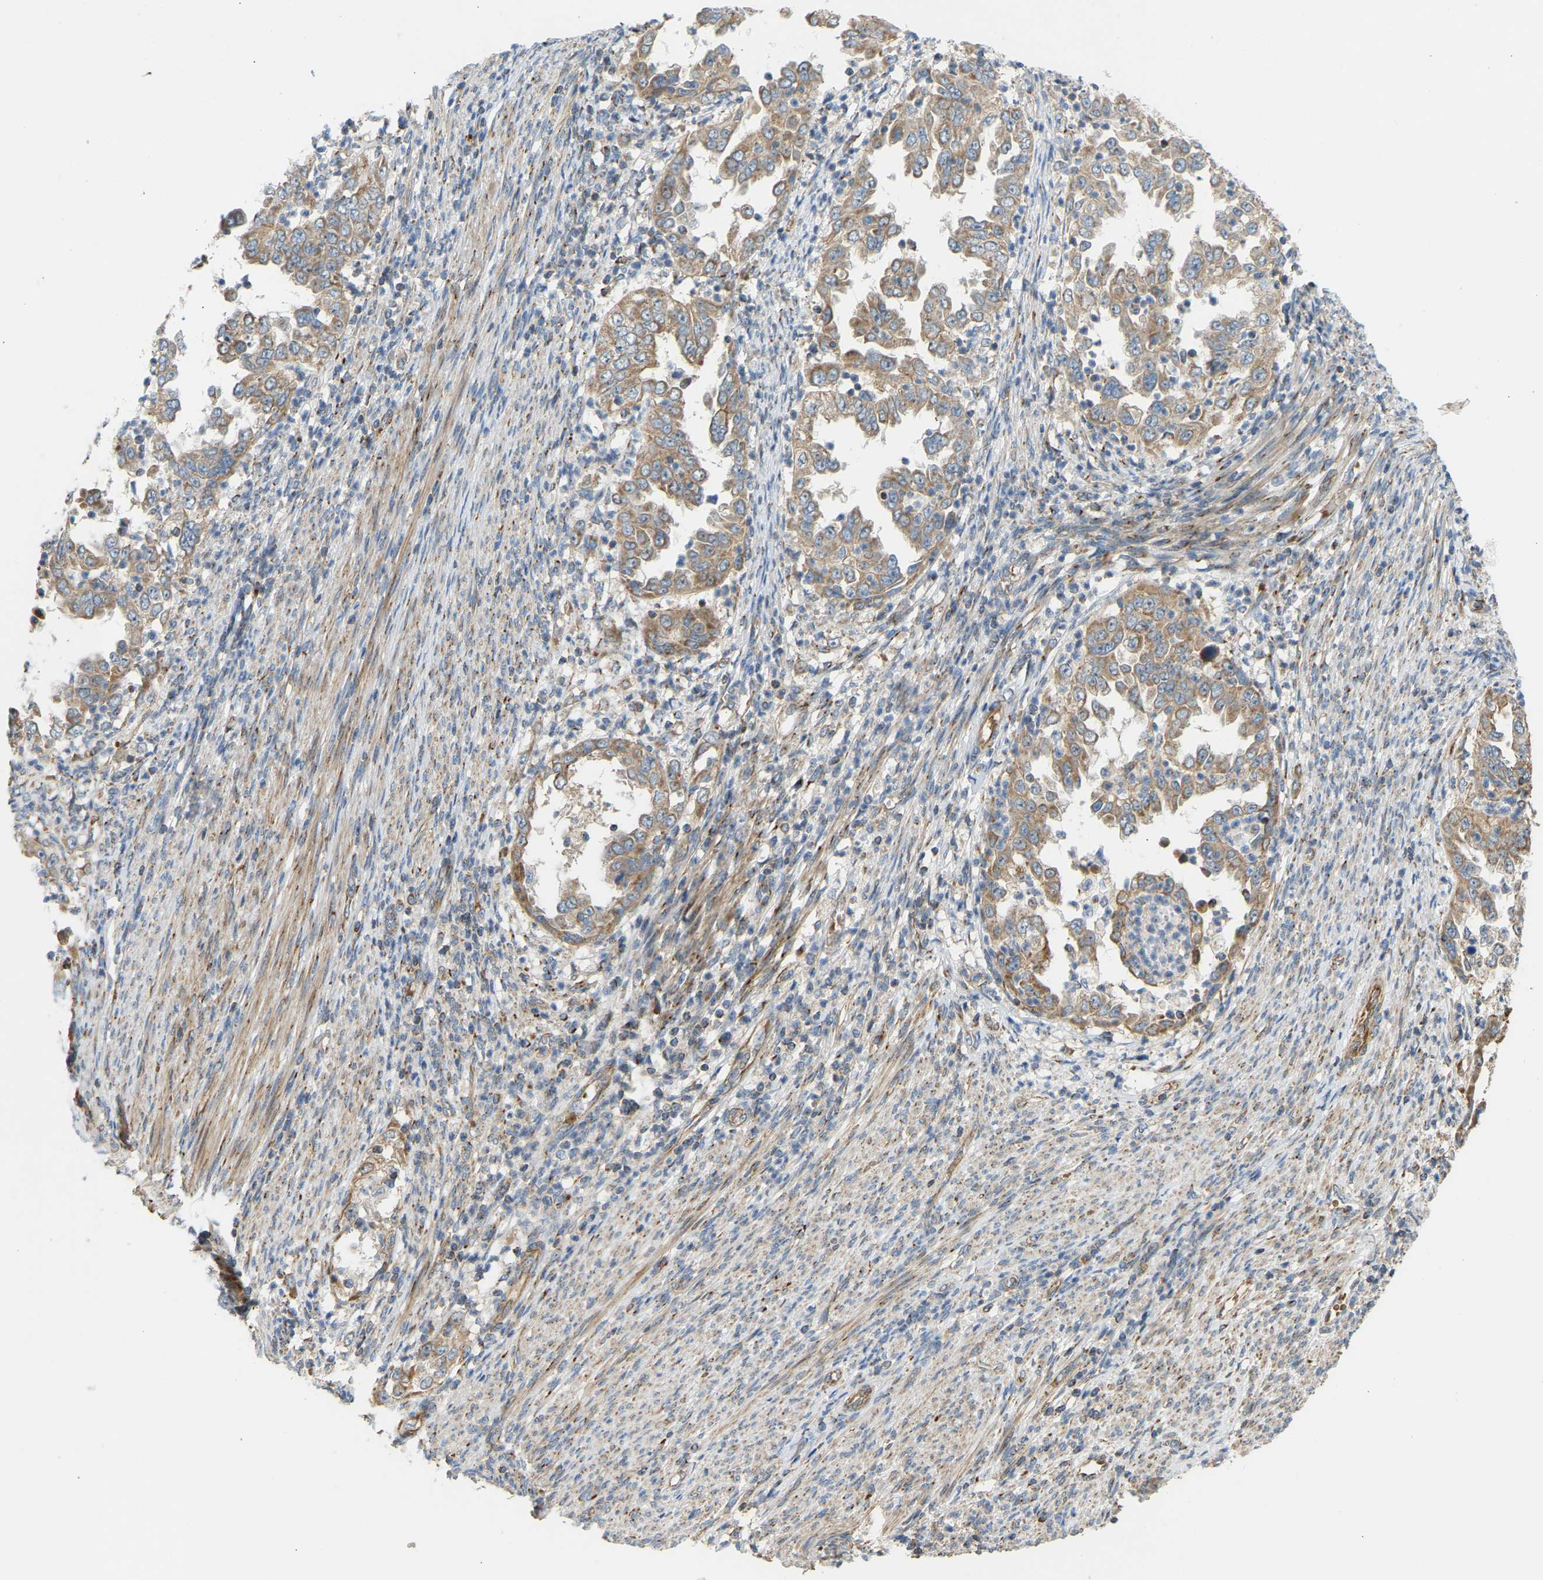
{"staining": {"intensity": "weak", "quantity": ">75%", "location": "cytoplasmic/membranous"}, "tissue": "endometrial cancer", "cell_type": "Tumor cells", "image_type": "cancer", "snomed": [{"axis": "morphology", "description": "Adenocarcinoma, NOS"}, {"axis": "topography", "description": "Endometrium"}], "caption": "Tumor cells exhibit low levels of weak cytoplasmic/membranous positivity in approximately >75% of cells in human adenocarcinoma (endometrial). Ihc stains the protein in brown and the nuclei are stained blue.", "gene": "YIPF2", "patient": {"sex": "female", "age": 85}}